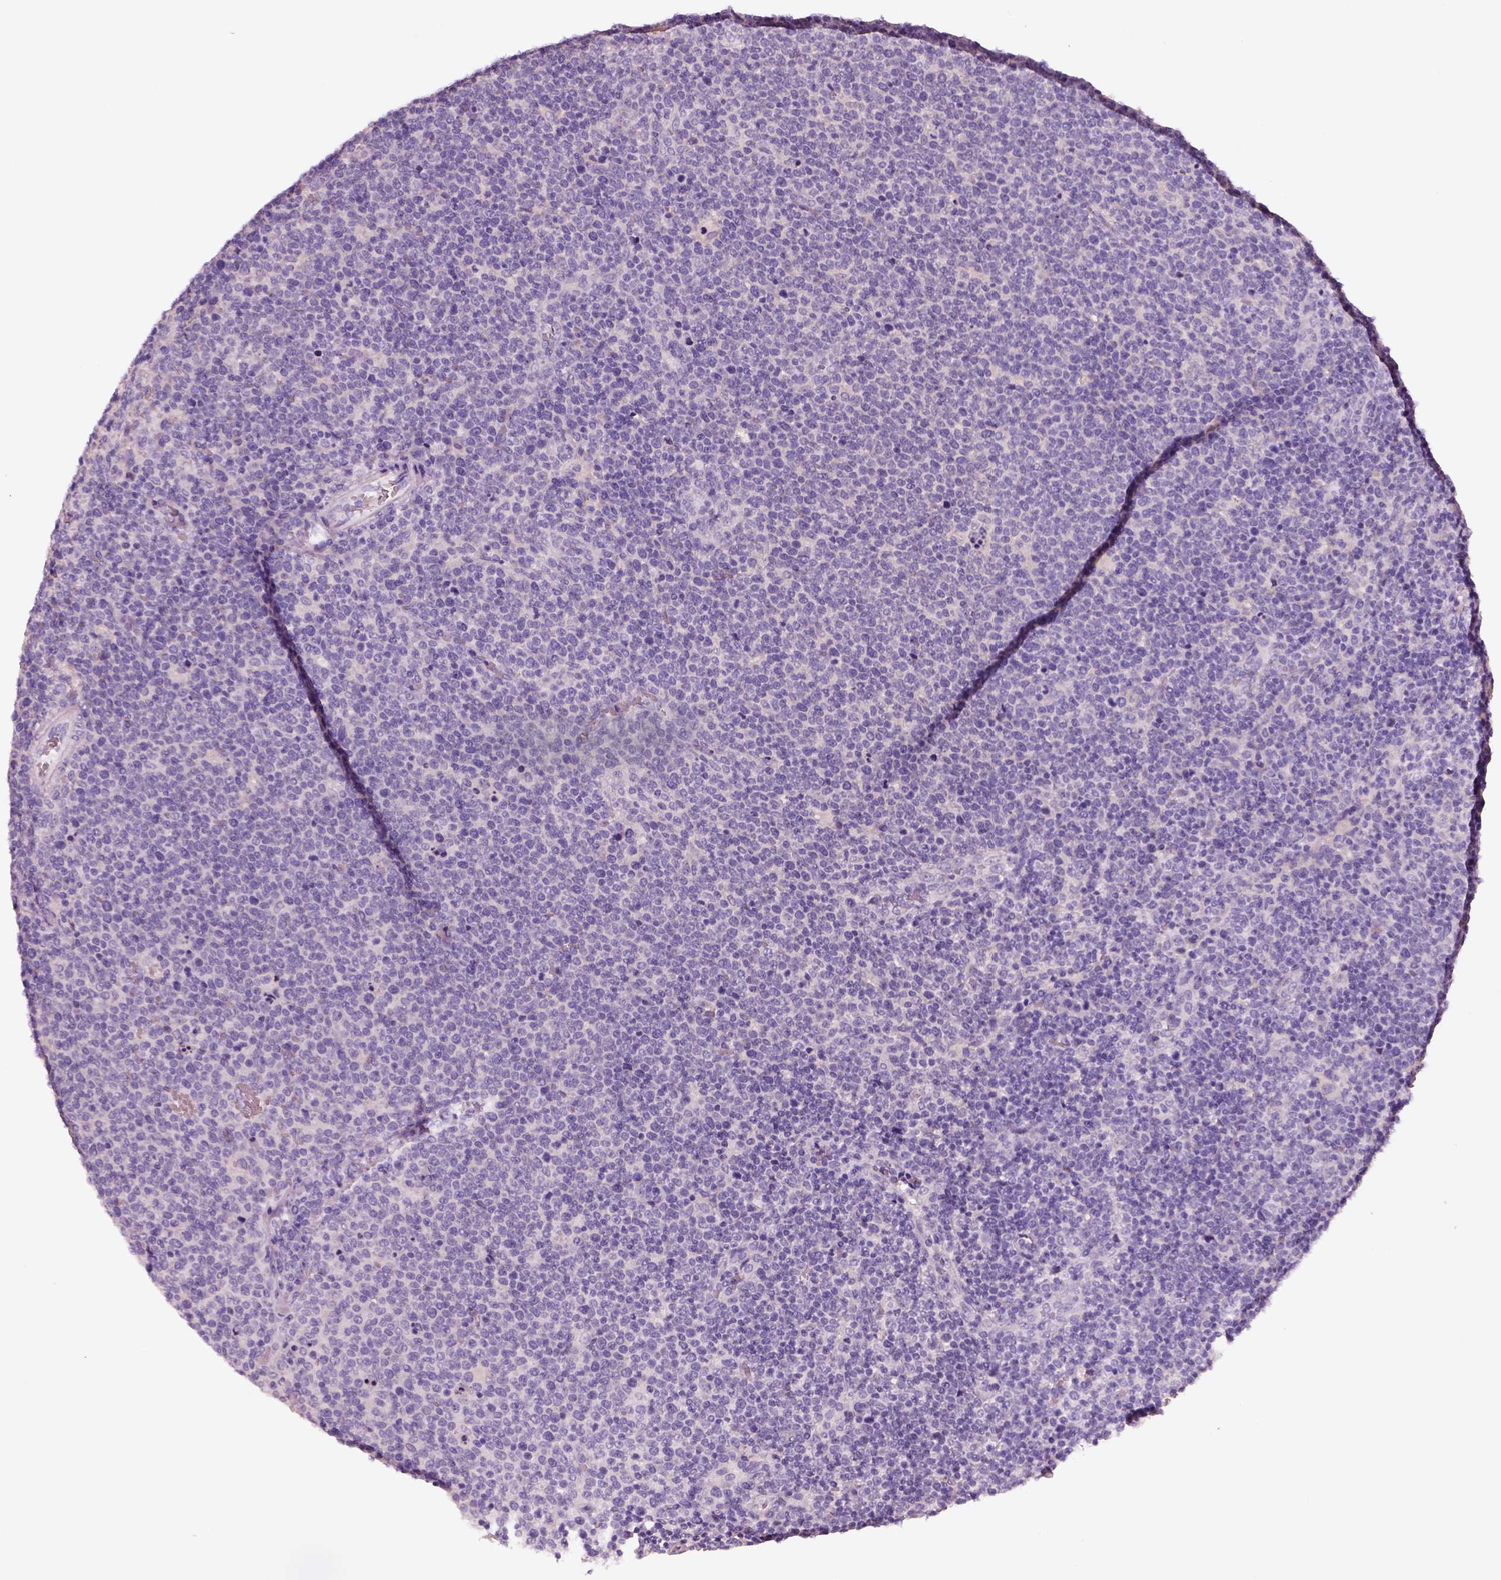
{"staining": {"intensity": "negative", "quantity": "none", "location": "none"}, "tissue": "lymphoma", "cell_type": "Tumor cells", "image_type": "cancer", "snomed": [{"axis": "morphology", "description": "Malignant lymphoma, non-Hodgkin's type, High grade"}, {"axis": "topography", "description": "Lymph node"}], "caption": "High-grade malignant lymphoma, non-Hodgkin's type was stained to show a protein in brown. There is no significant positivity in tumor cells.", "gene": "ELSPBP1", "patient": {"sex": "male", "age": 61}}